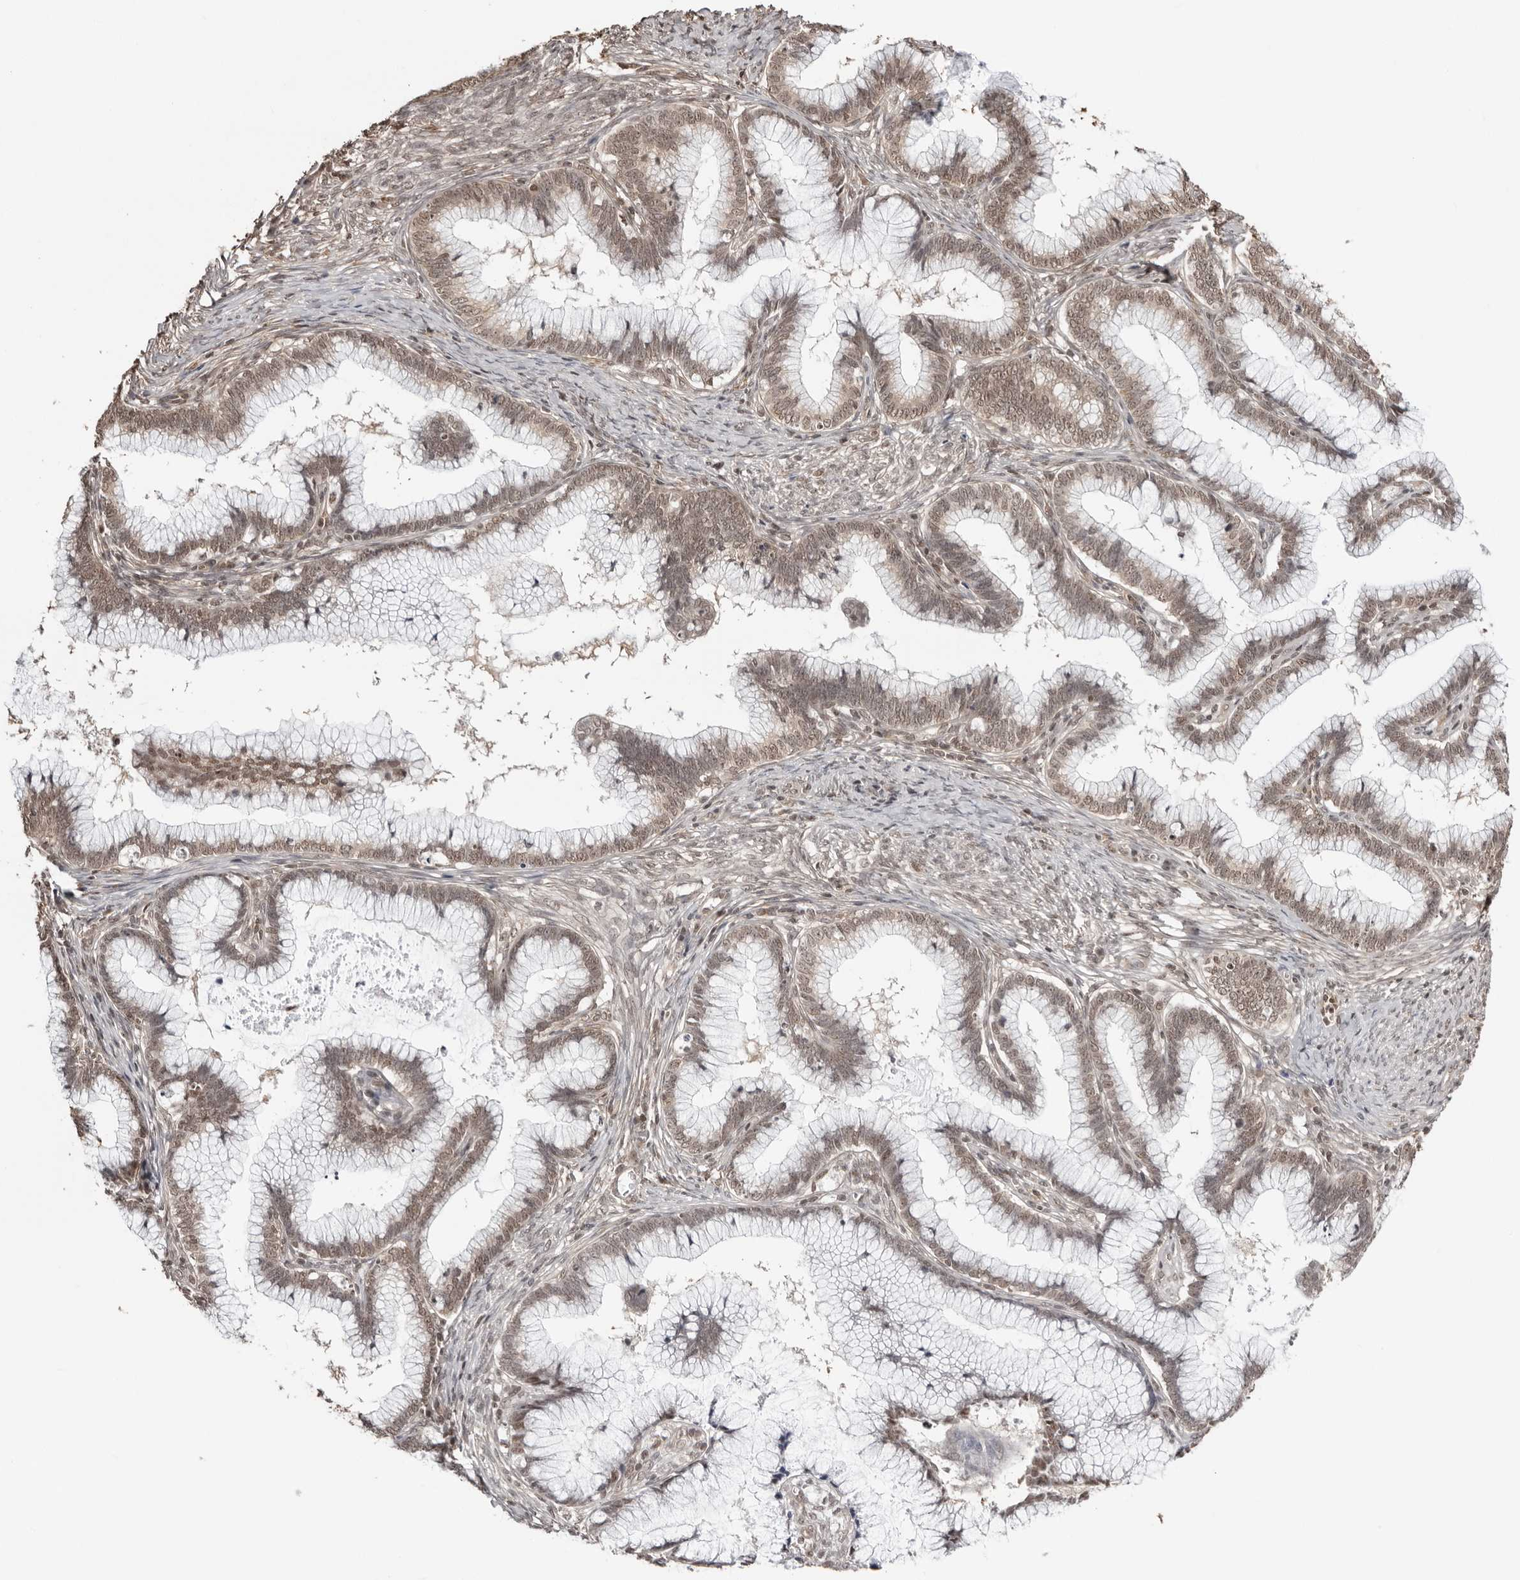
{"staining": {"intensity": "weak", "quantity": ">75%", "location": "cytoplasmic/membranous,nuclear"}, "tissue": "cervical cancer", "cell_type": "Tumor cells", "image_type": "cancer", "snomed": [{"axis": "morphology", "description": "Adenocarcinoma, NOS"}, {"axis": "topography", "description": "Cervix"}], "caption": "An image of human cervical adenocarcinoma stained for a protein exhibits weak cytoplasmic/membranous and nuclear brown staining in tumor cells. The staining was performed using DAB (3,3'-diaminobenzidine) to visualize the protein expression in brown, while the nuclei were stained in blue with hematoxylin (Magnification: 20x).", "gene": "SDE2", "patient": {"sex": "female", "age": 36}}